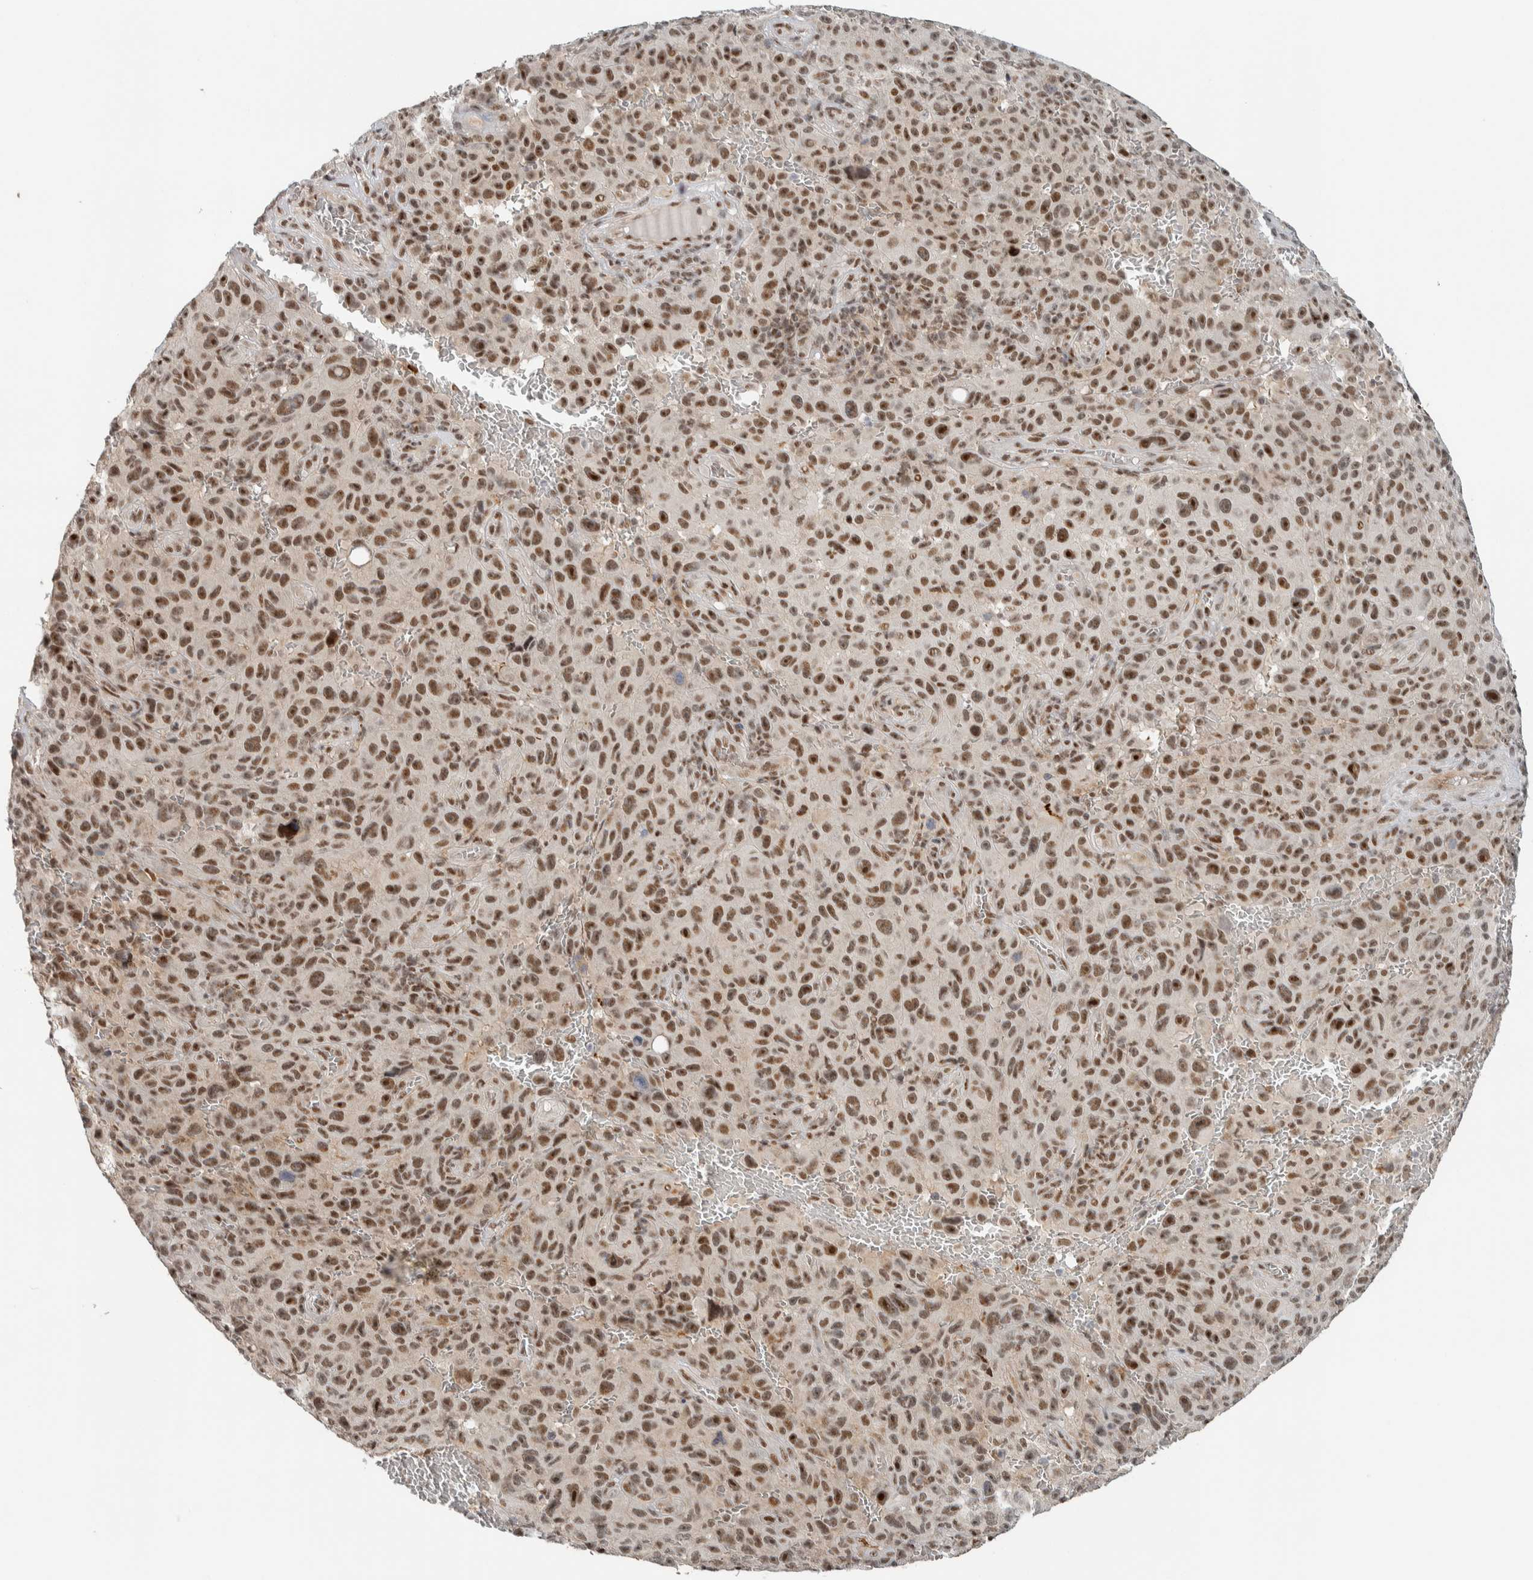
{"staining": {"intensity": "strong", "quantity": ">75%", "location": "nuclear"}, "tissue": "melanoma", "cell_type": "Tumor cells", "image_type": "cancer", "snomed": [{"axis": "morphology", "description": "Malignant melanoma, NOS"}, {"axis": "topography", "description": "Skin"}], "caption": "Protein staining of melanoma tissue shows strong nuclear staining in about >75% of tumor cells.", "gene": "ZBTB2", "patient": {"sex": "female", "age": 82}}